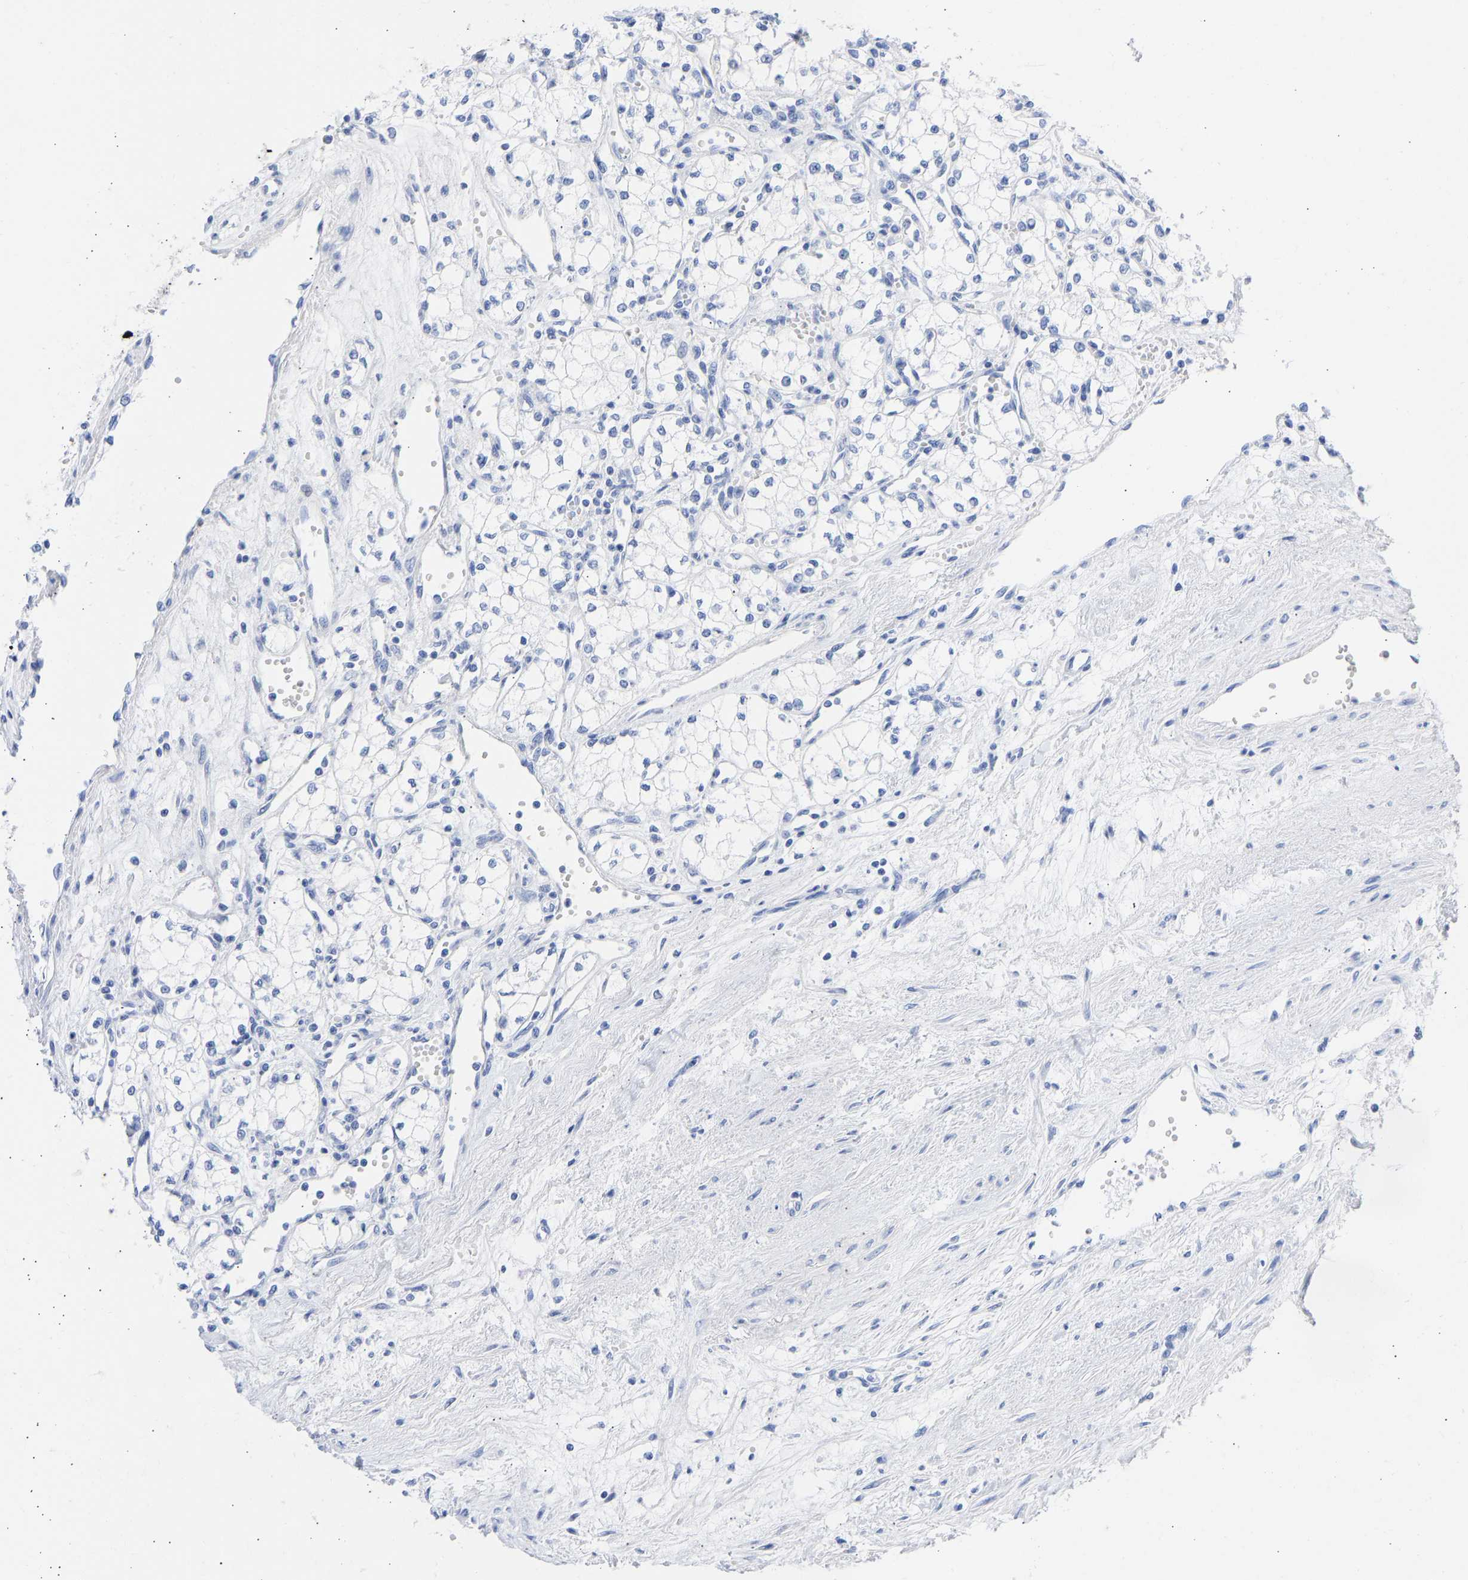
{"staining": {"intensity": "negative", "quantity": "none", "location": "none"}, "tissue": "renal cancer", "cell_type": "Tumor cells", "image_type": "cancer", "snomed": [{"axis": "morphology", "description": "Adenocarcinoma, NOS"}, {"axis": "topography", "description": "Kidney"}], "caption": "An IHC image of adenocarcinoma (renal) is shown. There is no staining in tumor cells of adenocarcinoma (renal).", "gene": "KRT1", "patient": {"sex": "male", "age": 59}}